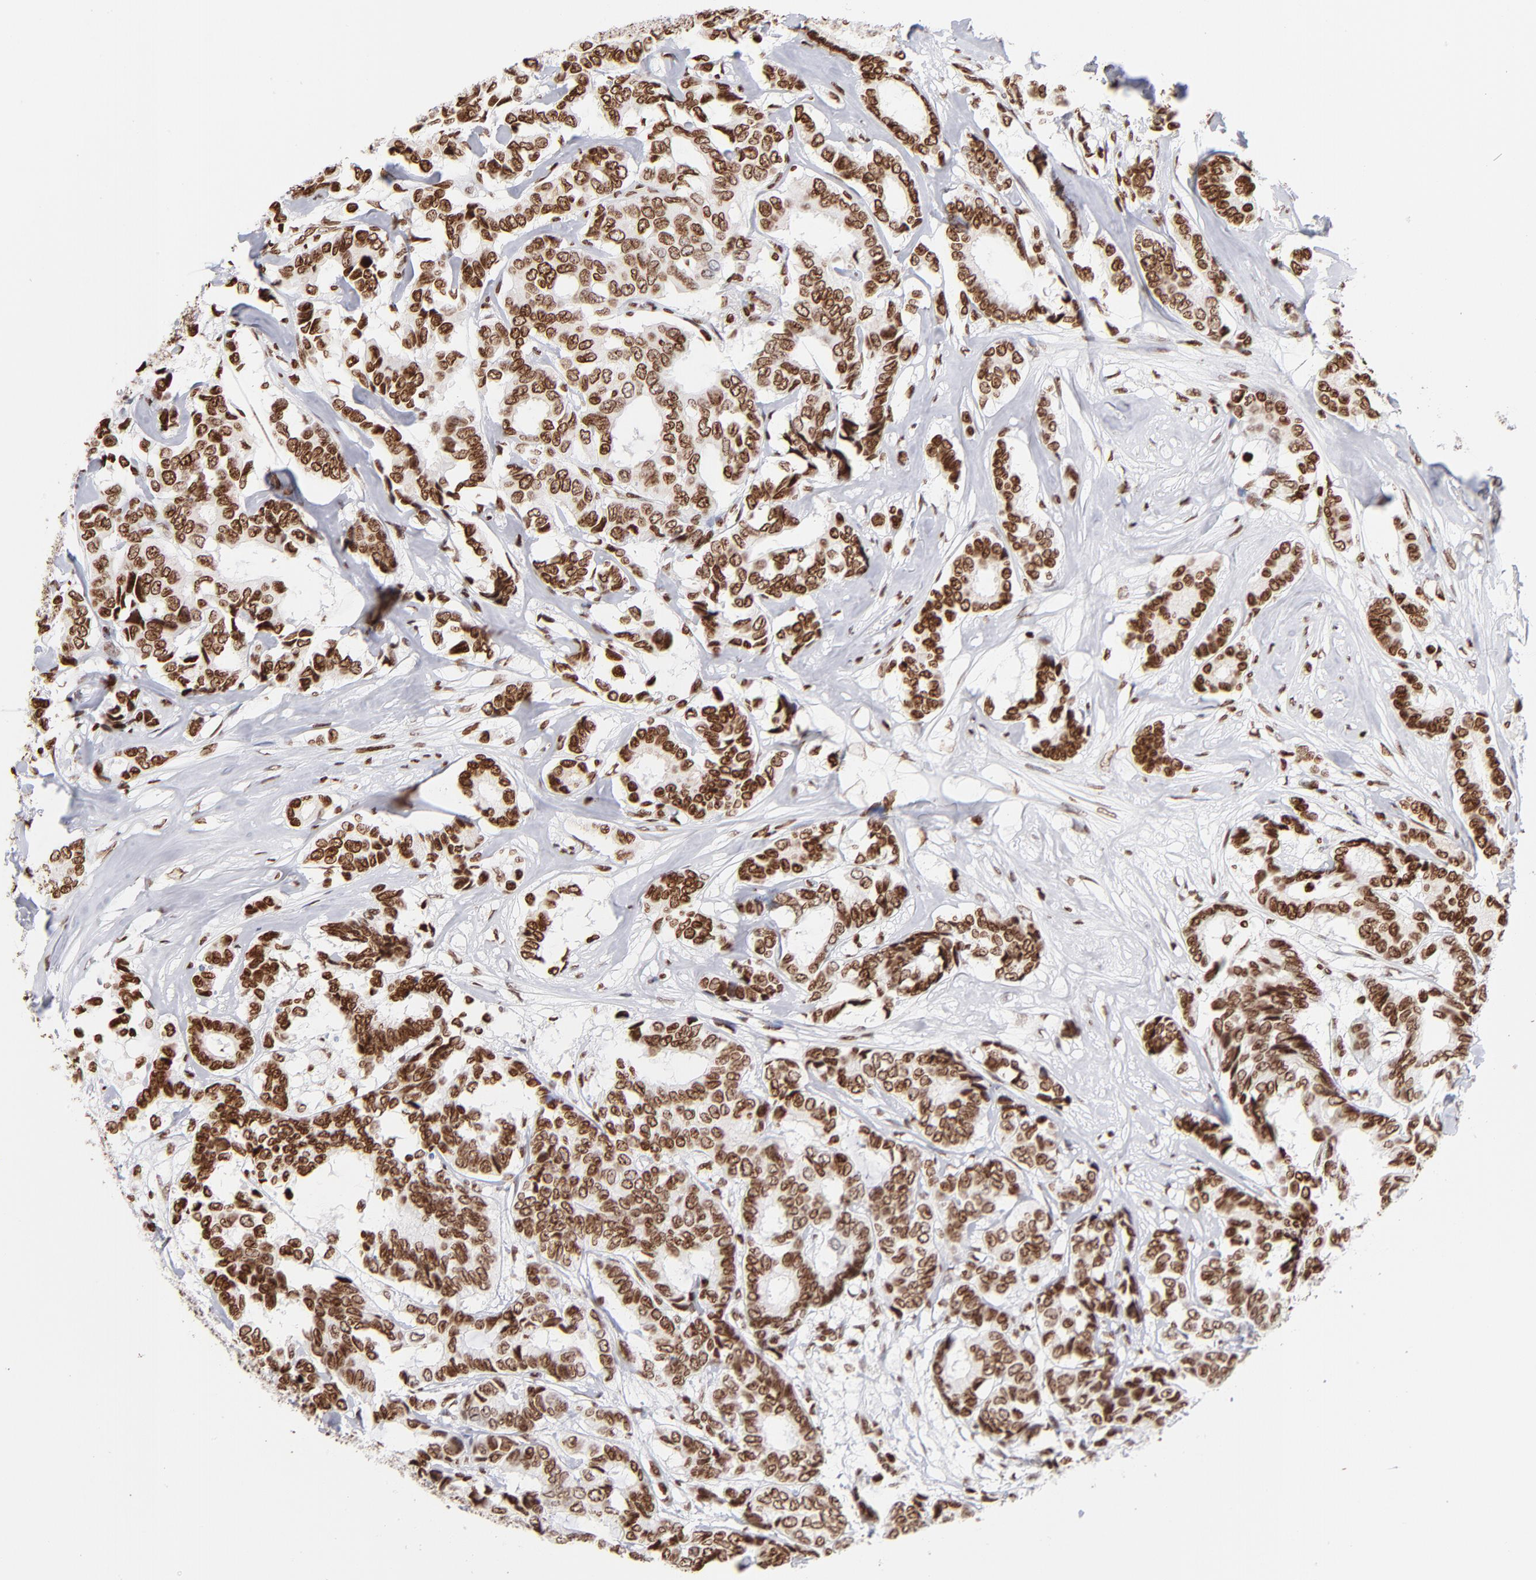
{"staining": {"intensity": "strong", "quantity": ">75%", "location": "nuclear"}, "tissue": "breast cancer", "cell_type": "Tumor cells", "image_type": "cancer", "snomed": [{"axis": "morphology", "description": "Duct carcinoma"}, {"axis": "topography", "description": "Breast"}], "caption": "The image shows immunohistochemical staining of breast cancer (infiltrating ductal carcinoma). There is strong nuclear positivity is identified in about >75% of tumor cells. The staining was performed using DAB (3,3'-diaminobenzidine) to visualize the protein expression in brown, while the nuclei were stained in blue with hematoxylin (Magnification: 20x).", "gene": "RTL4", "patient": {"sex": "female", "age": 87}}